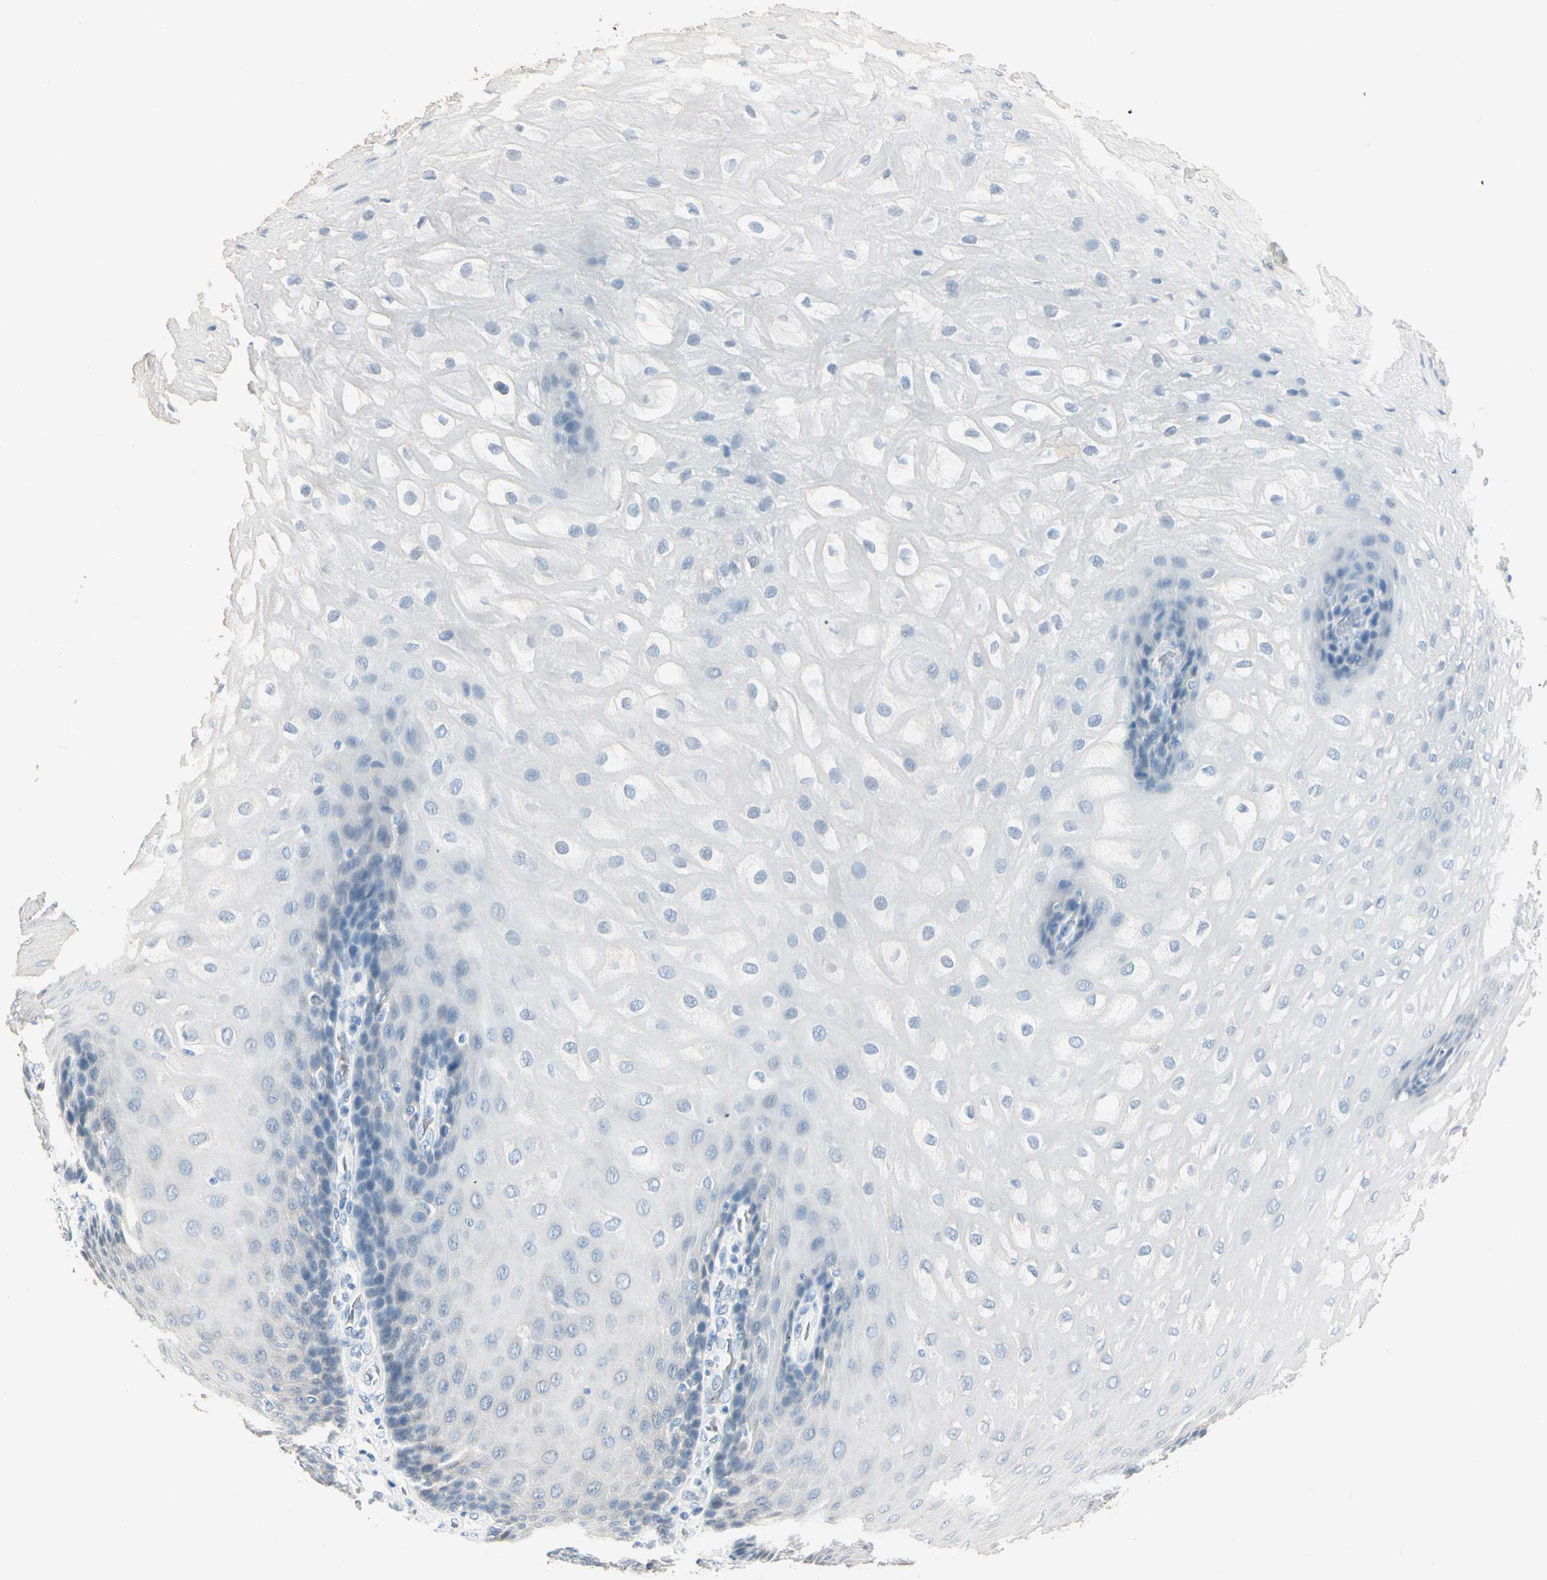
{"staining": {"intensity": "negative", "quantity": "none", "location": "none"}, "tissue": "esophagus", "cell_type": "Squamous epithelial cells", "image_type": "normal", "snomed": [{"axis": "morphology", "description": "Normal tissue, NOS"}, {"axis": "morphology", "description": "Adenocarcinoma, NOS"}, {"axis": "topography", "description": "Esophagus"}, {"axis": "topography", "description": "Stomach"}], "caption": "A histopathology image of esophagus stained for a protein displays no brown staining in squamous epithelial cells. (DAB (3,3'-diaminobenzidine) immunohistochemistry (IHC) visualized using brightfield microscopy, high magnification).", "gene": "CA1", "patient": {"sex": "male", "age": 62}}